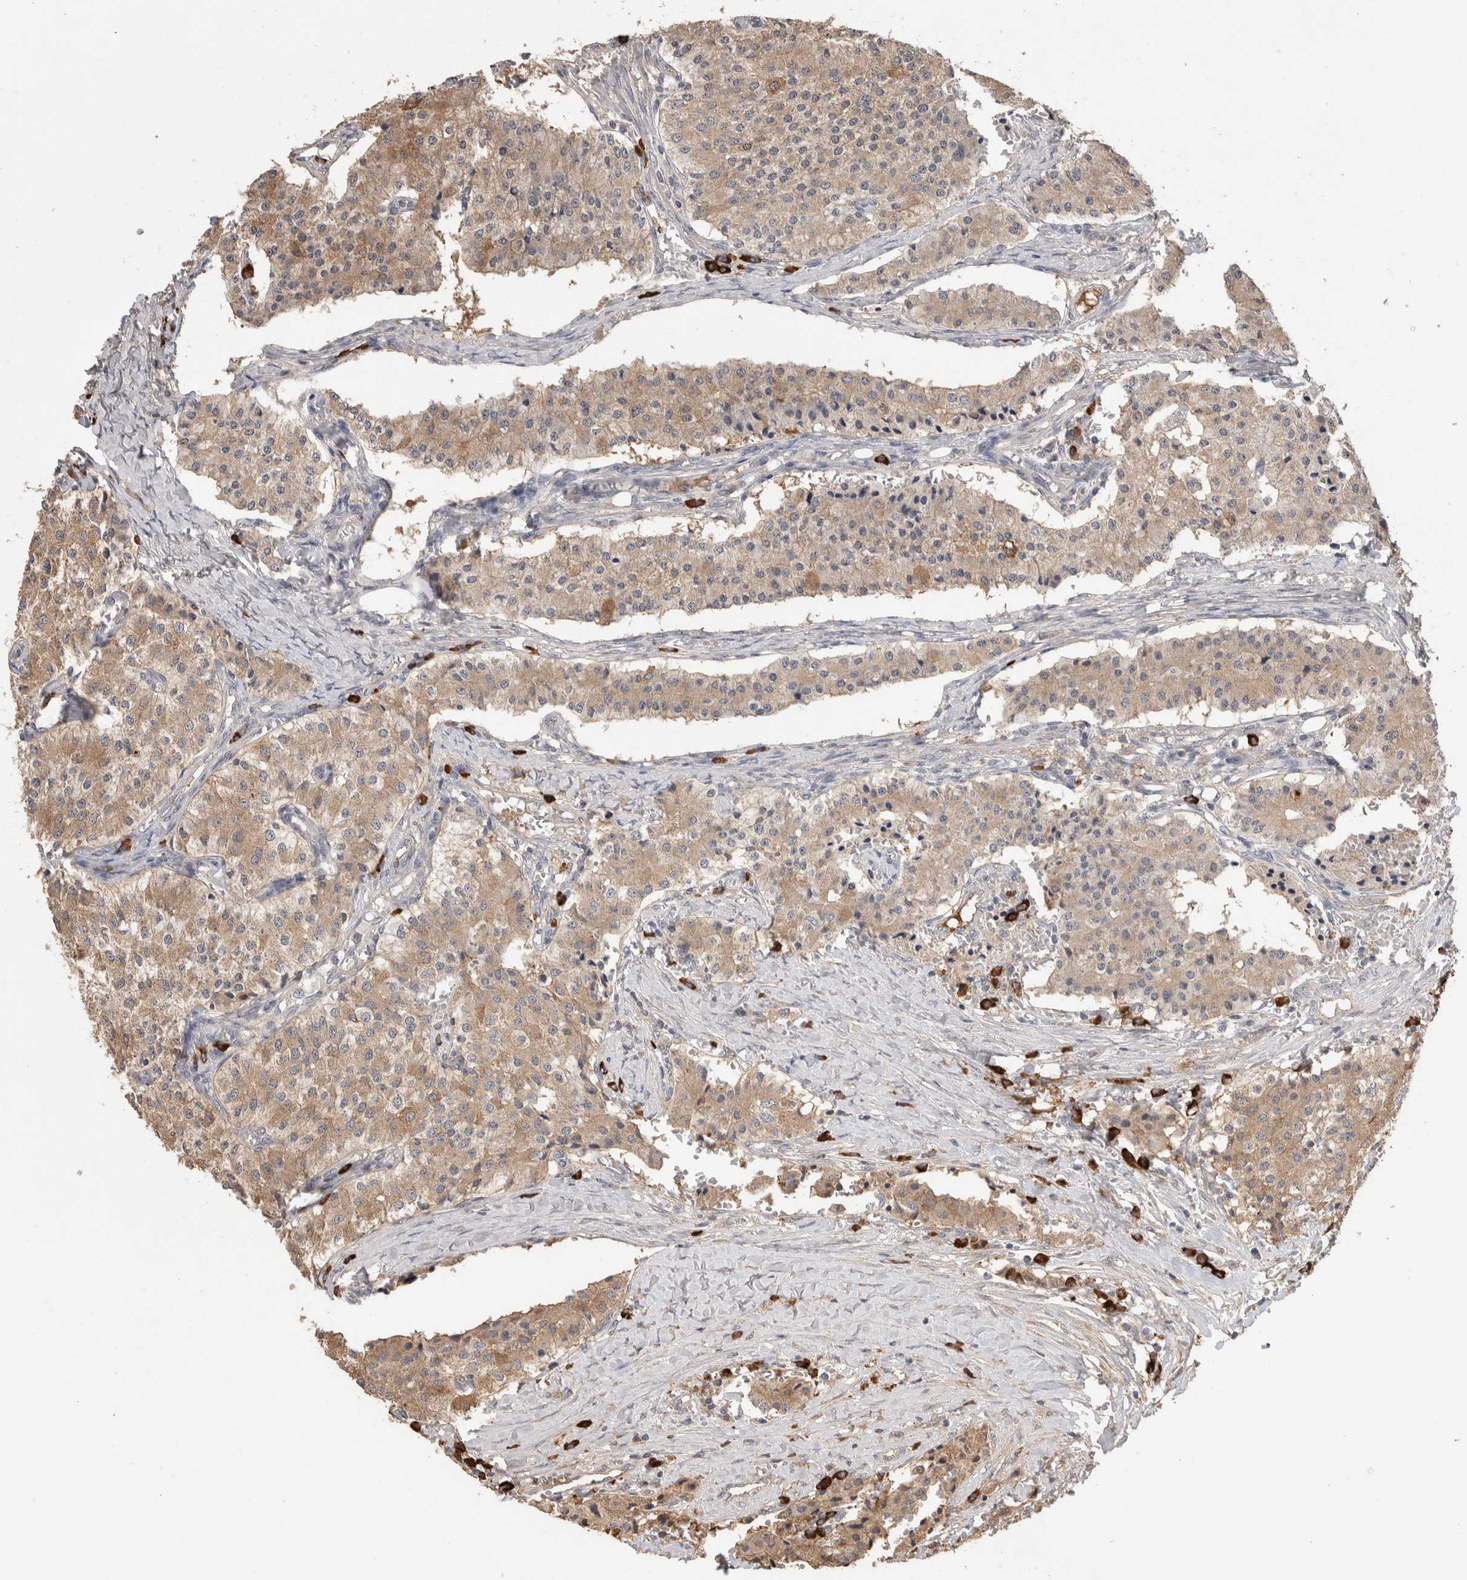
{"staining": {"intensity": "weak", "quantity": ">75%", "location": "cytoplasmic/membranous"}, "tissue": "carcinoid", "cell_type": "Tumor cells", "image_type": "cancer", "snomed": [{"axis": "morphology", "description": "Carcinoid, malignant, NOS"}, {"axis": "topography", "description": "Colon"}], "caption": "Protein analysis of carcinoid tissue shows weak cytoplasmic/membranous expression in approximately >75% of tumor cells.", "gene": "PPP3CC", "patient": {"sex": "female", "age": 52}}